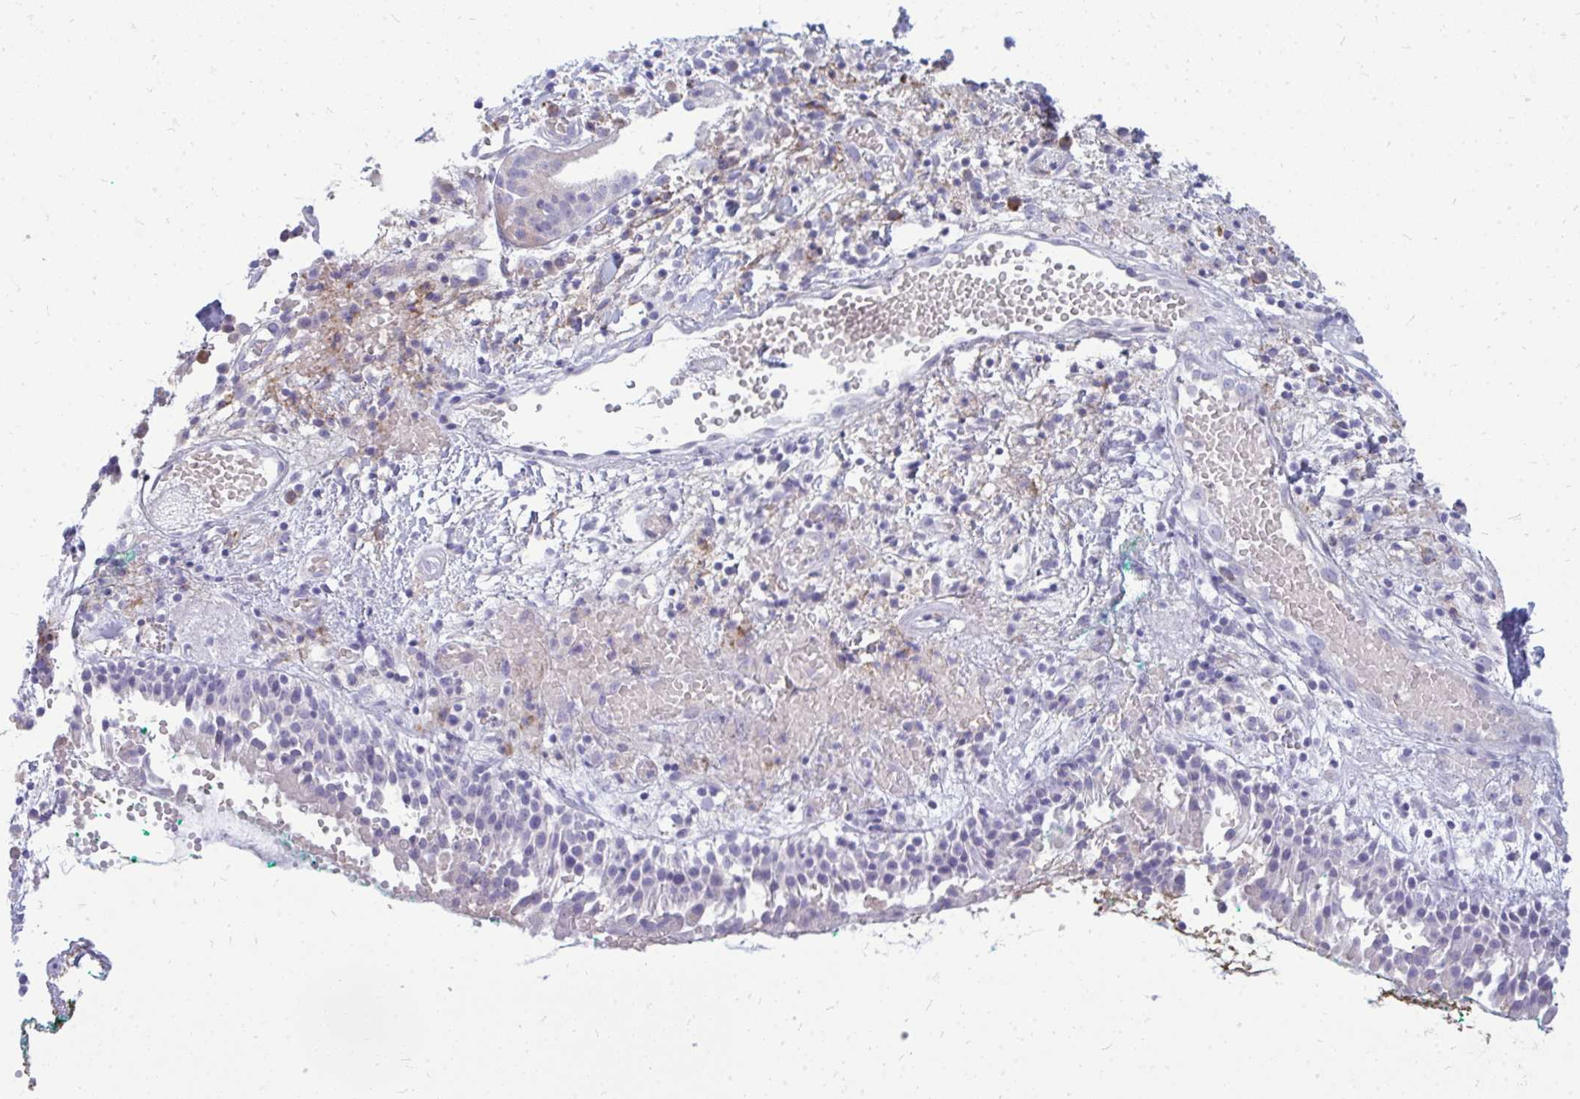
{"staining": {"intensity": "negative", "quantity": "none", "location": "none"}, "tissue": "nasopharynx", "cell_type": "Respiratory epithelial cells", "image_type": "normal", "snomed": [{"axis": "morphology", "description": "Normal tissue, NOS"}, {"axis": "morphology", "description": "Basal cell carcinoma"}, {"axis": "topography", "description": "Cartilage tissue"}, {"axis": "topography", "description": "Nasopharynx"}, {"axis": "topography", "description": "Oral tissue"}], "caption": "A histopathology image of human nasopharynx is negative for staining in respiratory epithelial cells. (Immunohistochemistry, brightfield microscopy, high magnification).", "gene": "TSPEAR", "patient": {"sex": "female", "age": 77}}